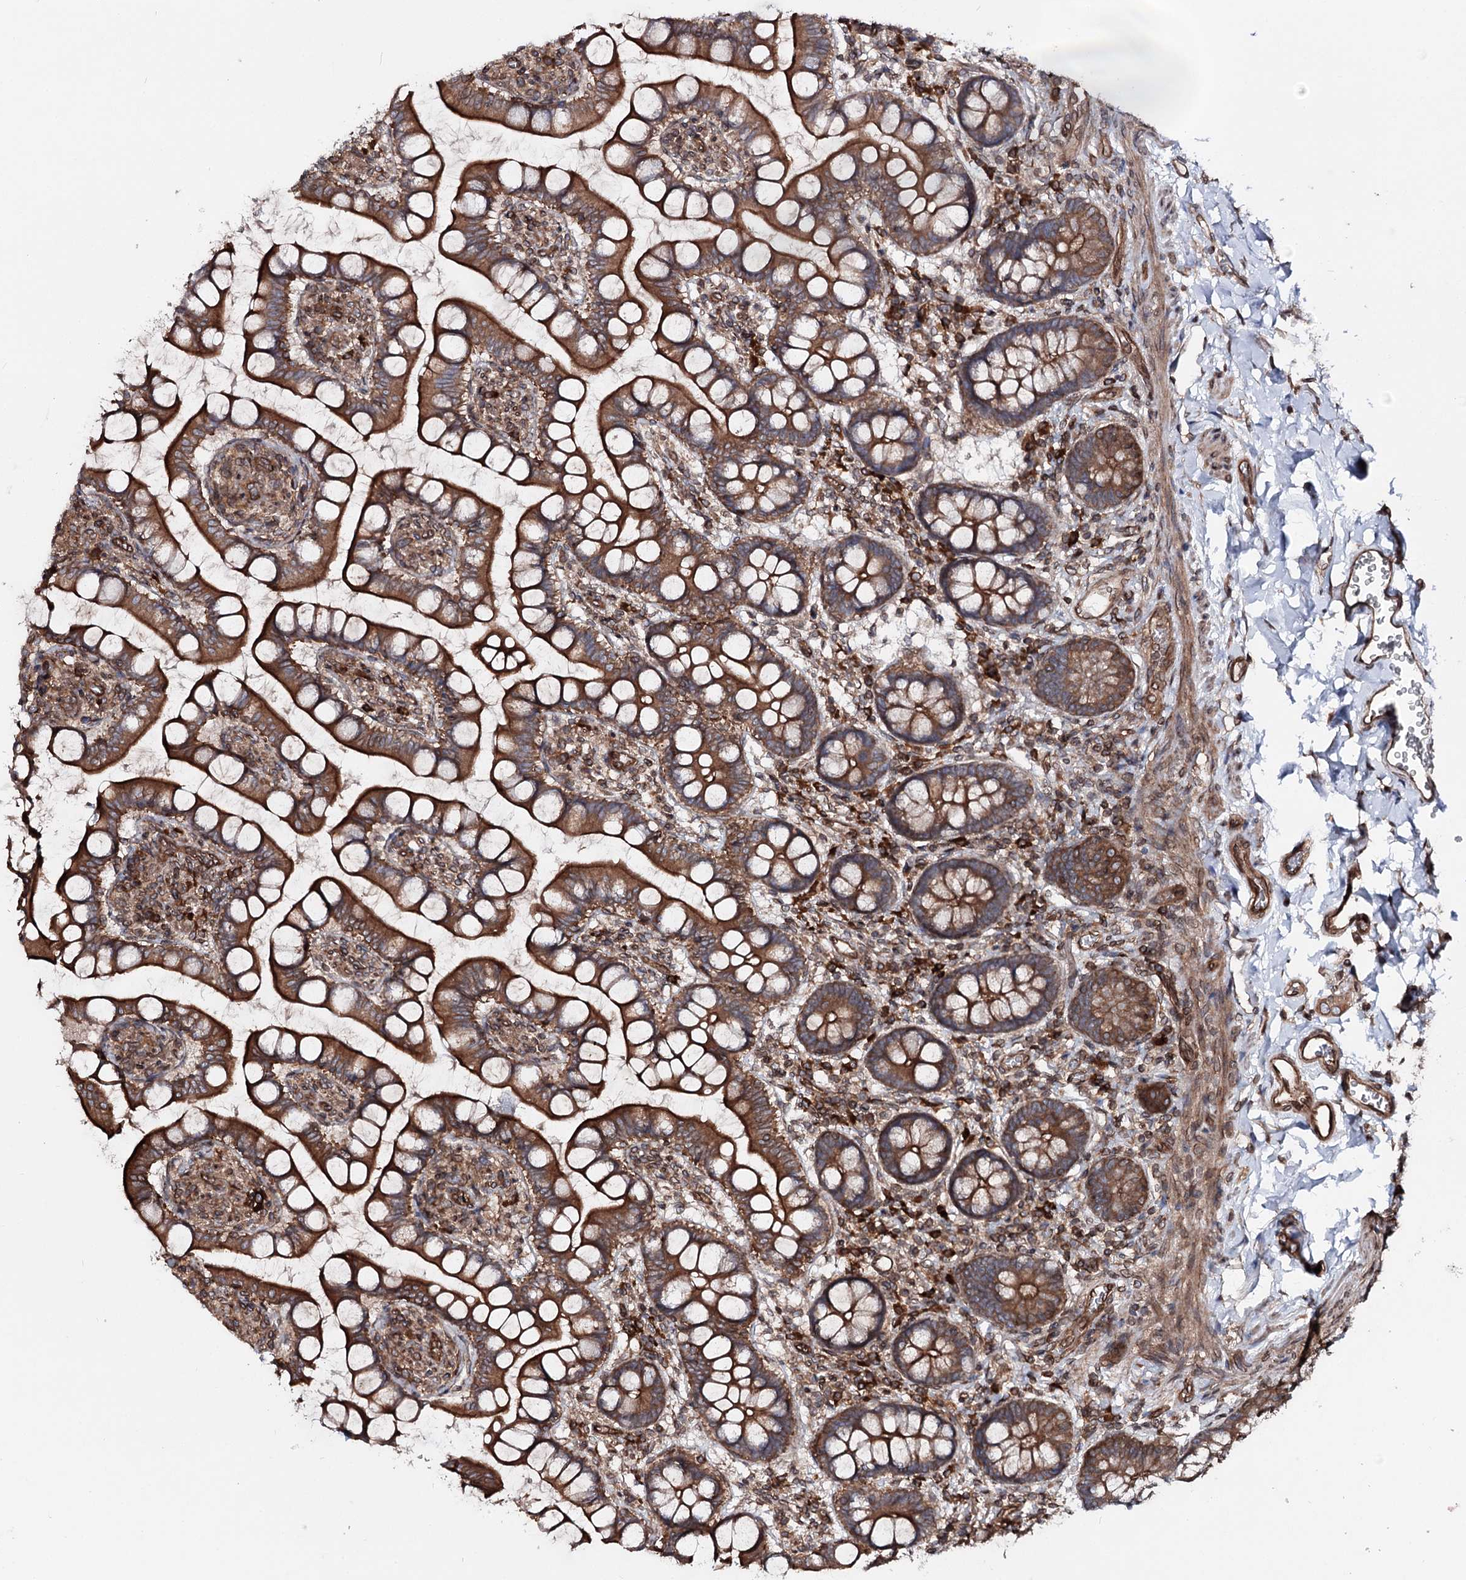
{"staining": {"intensity": "strong", "quantity": ">75%", "location": "cytoplasmic/membranous,nuclear"}, "tissue": "small intestine", "cell_type": "Glandular cells", "image_type": "normal", "snomed": [{"axis": "morphology", "description": "Normal tissue, NOS"}, {"axis": "topography", "description": "Small intestine"}], "caption": "High-power microscopy captured an immunohistochemistry histopathology image of normal small intestine, revealing strong cytoplasmic/membranous,nuclear staining in about >75% of glandular cells.", "gene": "FGFR1OP2", "patient": {"sex": "male", "age": 52}}